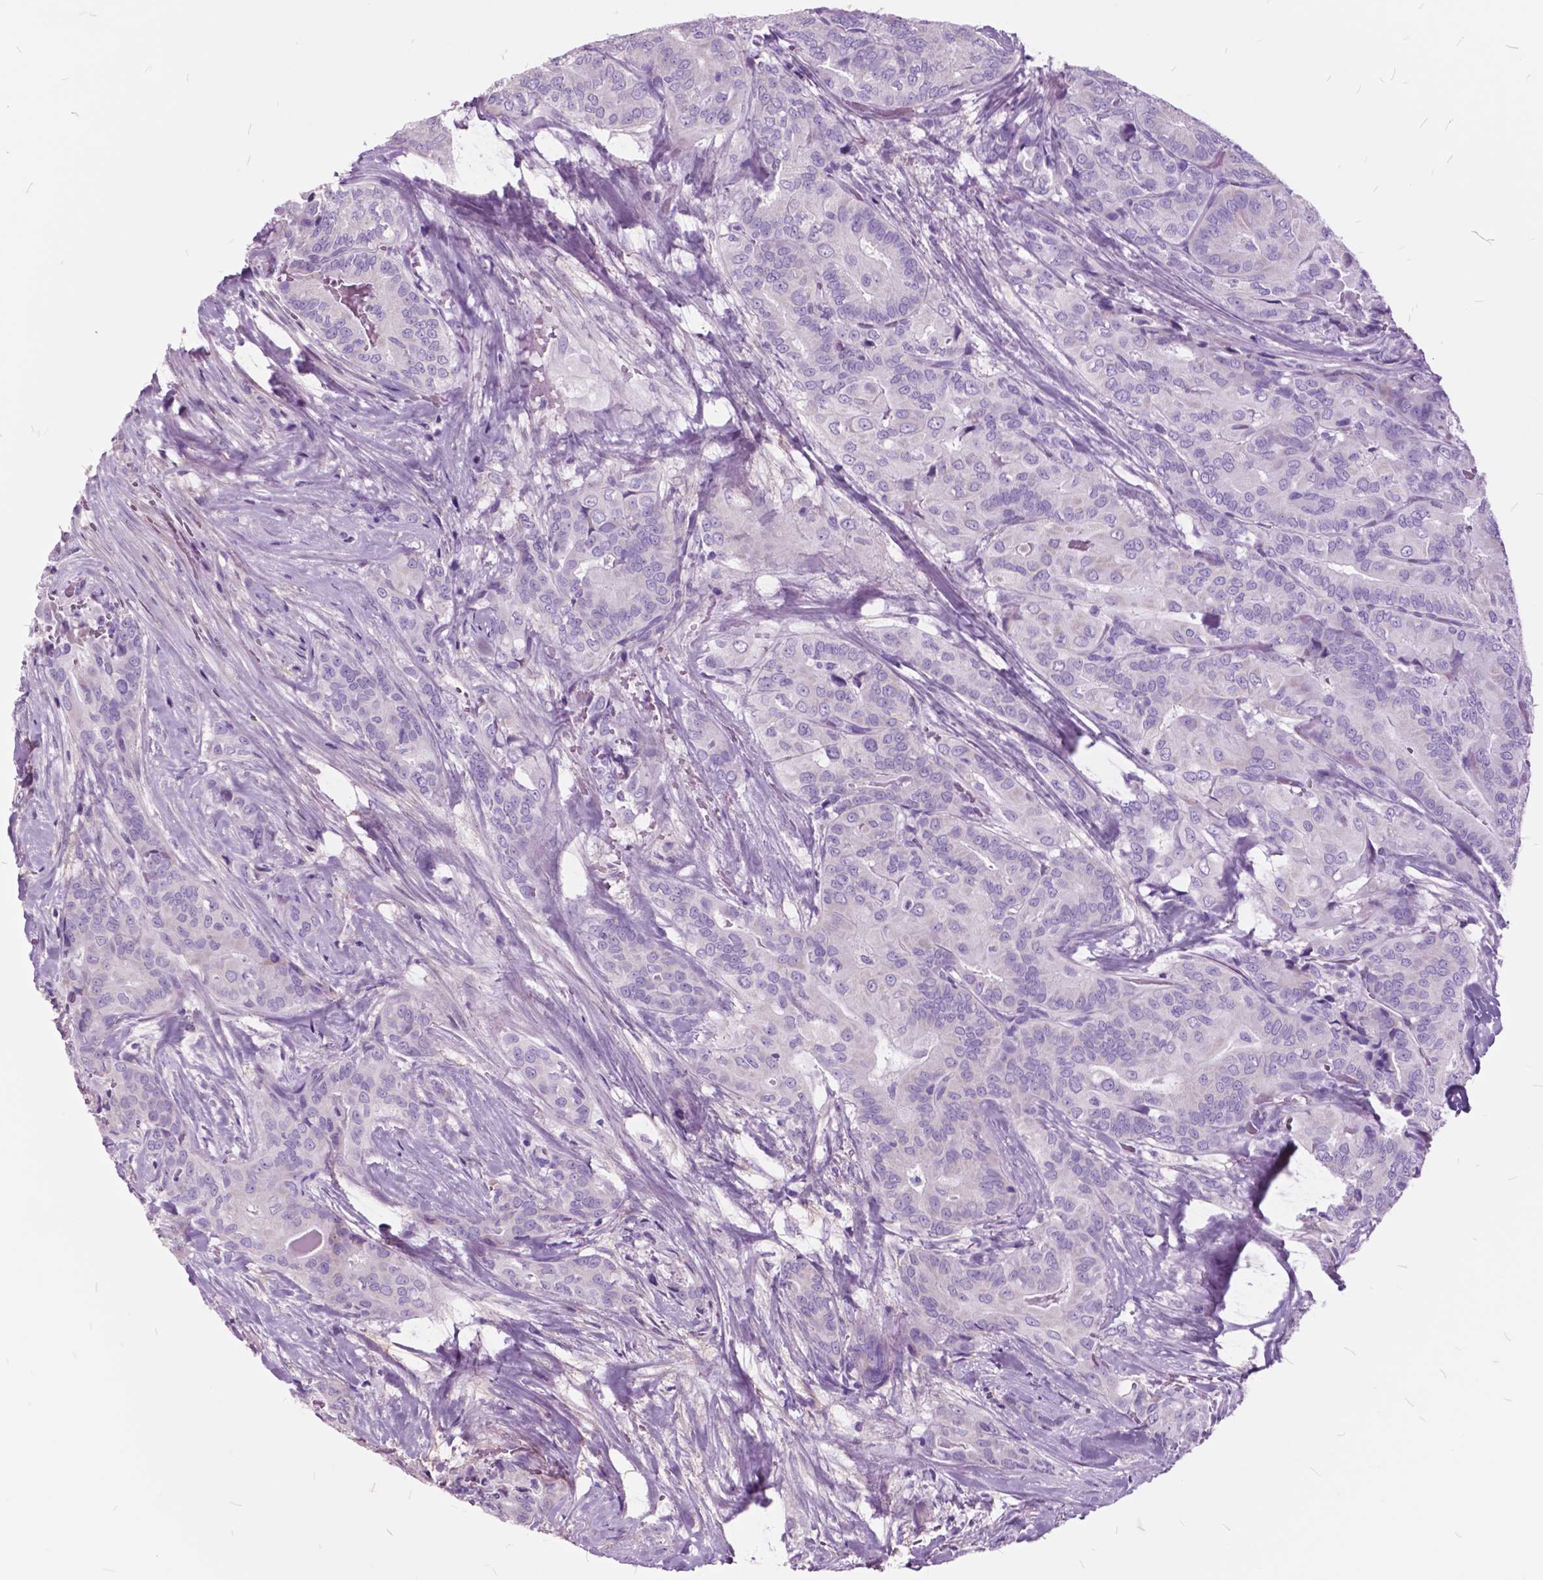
{"staining": {"intensity": "negative", "quantity": "none", "location": "none"}, "tissue": "thyroid cancer", "cell_type": "Tumor cells", "image_type": "cancer", "snomed": [{"axis": "morphology", "description": "Papillary adenocarcinoma, NOS"}, {"axis": "topography", "description": "Thyroid gland"}], "caption": "Immunohistochemistry (IHC) photomicrograph of neoplastic tissue: human thyroid cancer stained with DAB reveals no significant protein staining in tumor cells. Brightfield microscopy of IHC stained with DAB (brown) and hematoxylin (blue), captured at high magnification.", "gene": "GDF9", "patient": {"sex": "male", "age": 61}}